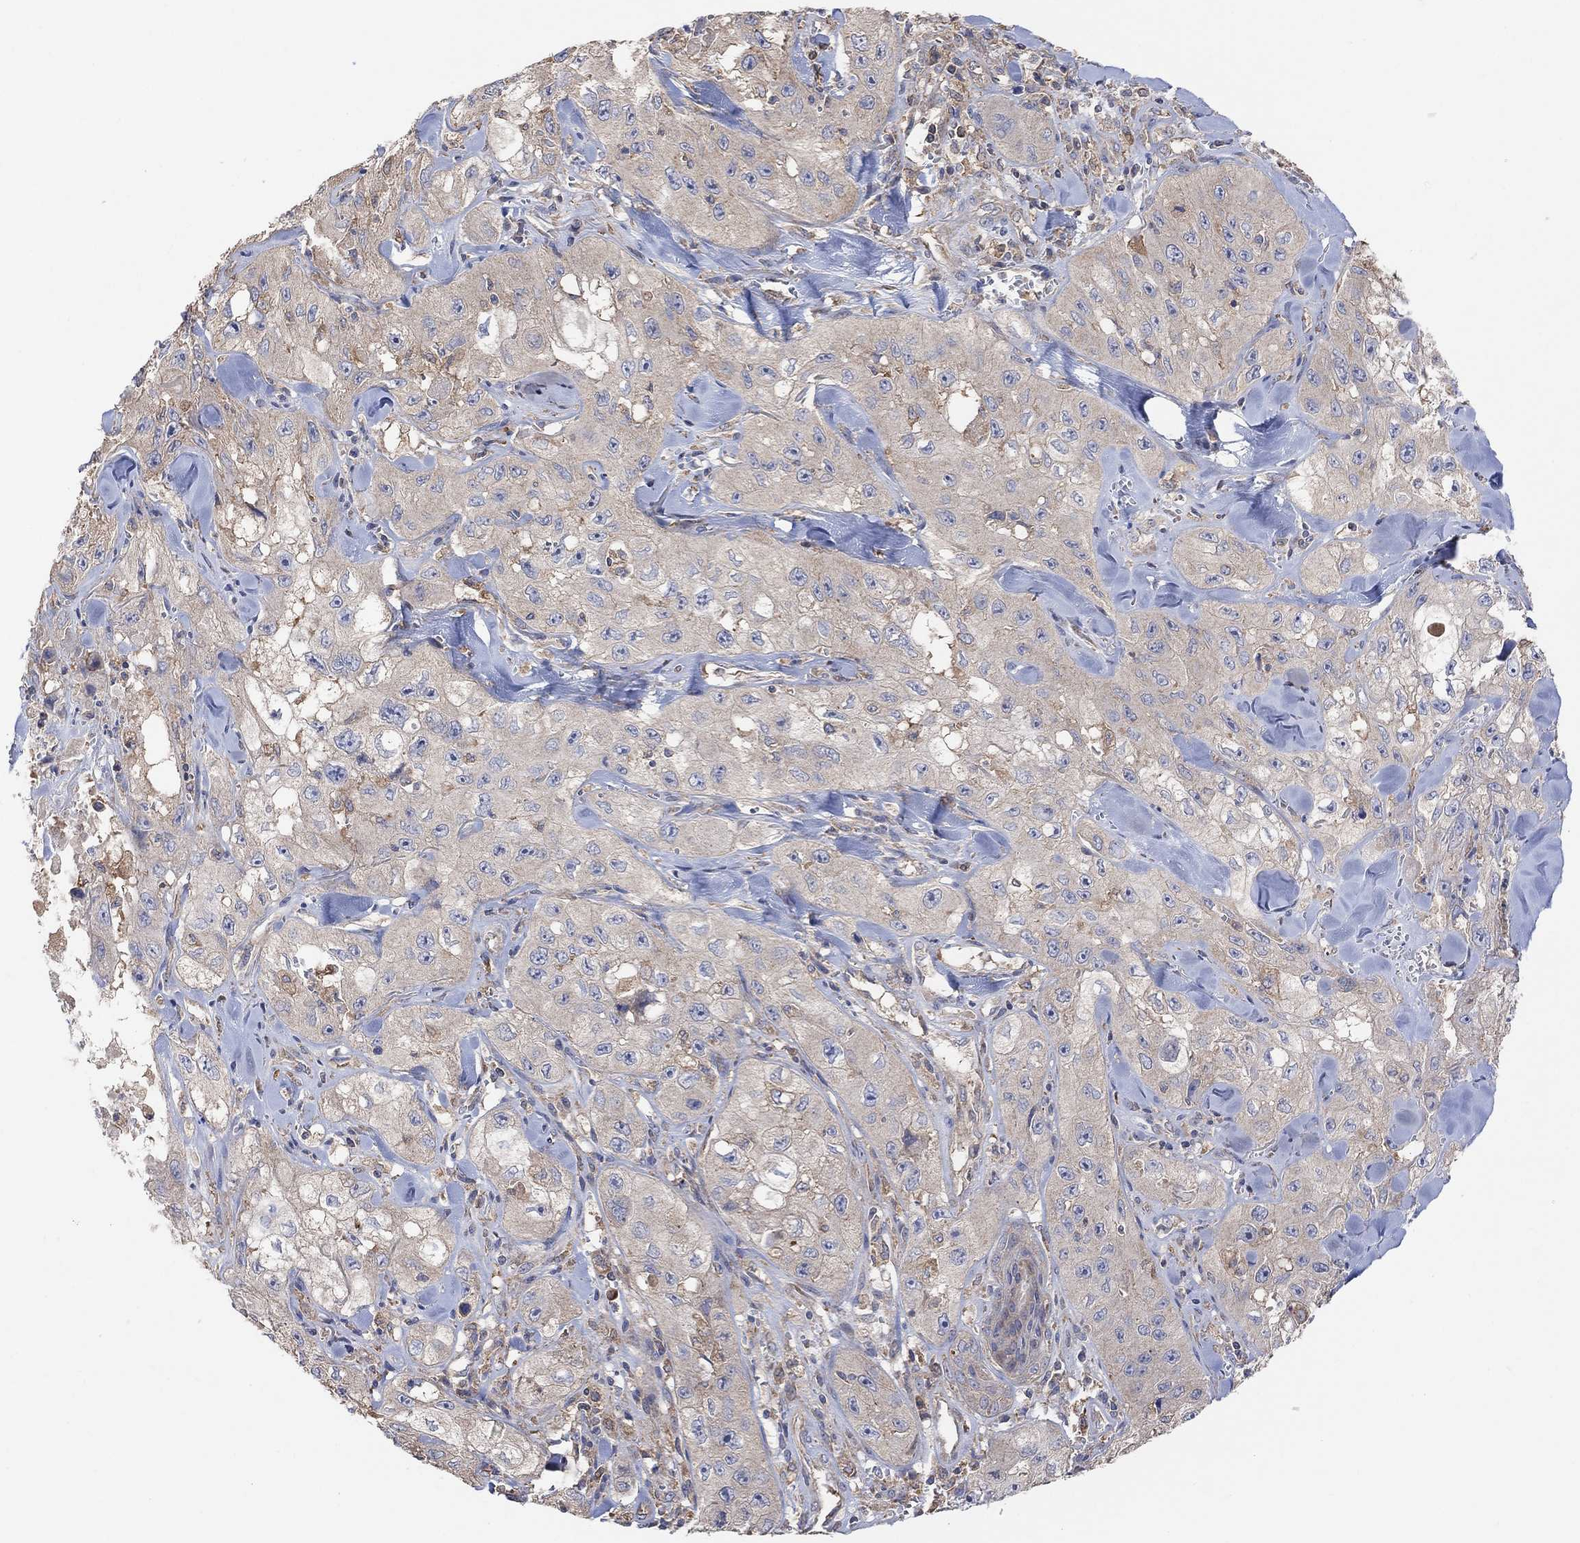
{"staining": {"intensity": "negative", "quantity": "none", "location": "none"}, "tissue": "skin cancer", "cell_type": "Tumor cells", "image_type": "cancer", "snomed": [{"axis": "morphology", "description": "Squamous cell carcinoma, NOS"}, {"axis": "topography", "description": "Skin"}, {"axis": "topography", "description": "Subcutis"}], "caption": "Tumor cells show no significant protein positivity in skin squamous cell carcinoma.", "gene": "BLOC1S3", "patient": {"sex": "male", "age": 73}}